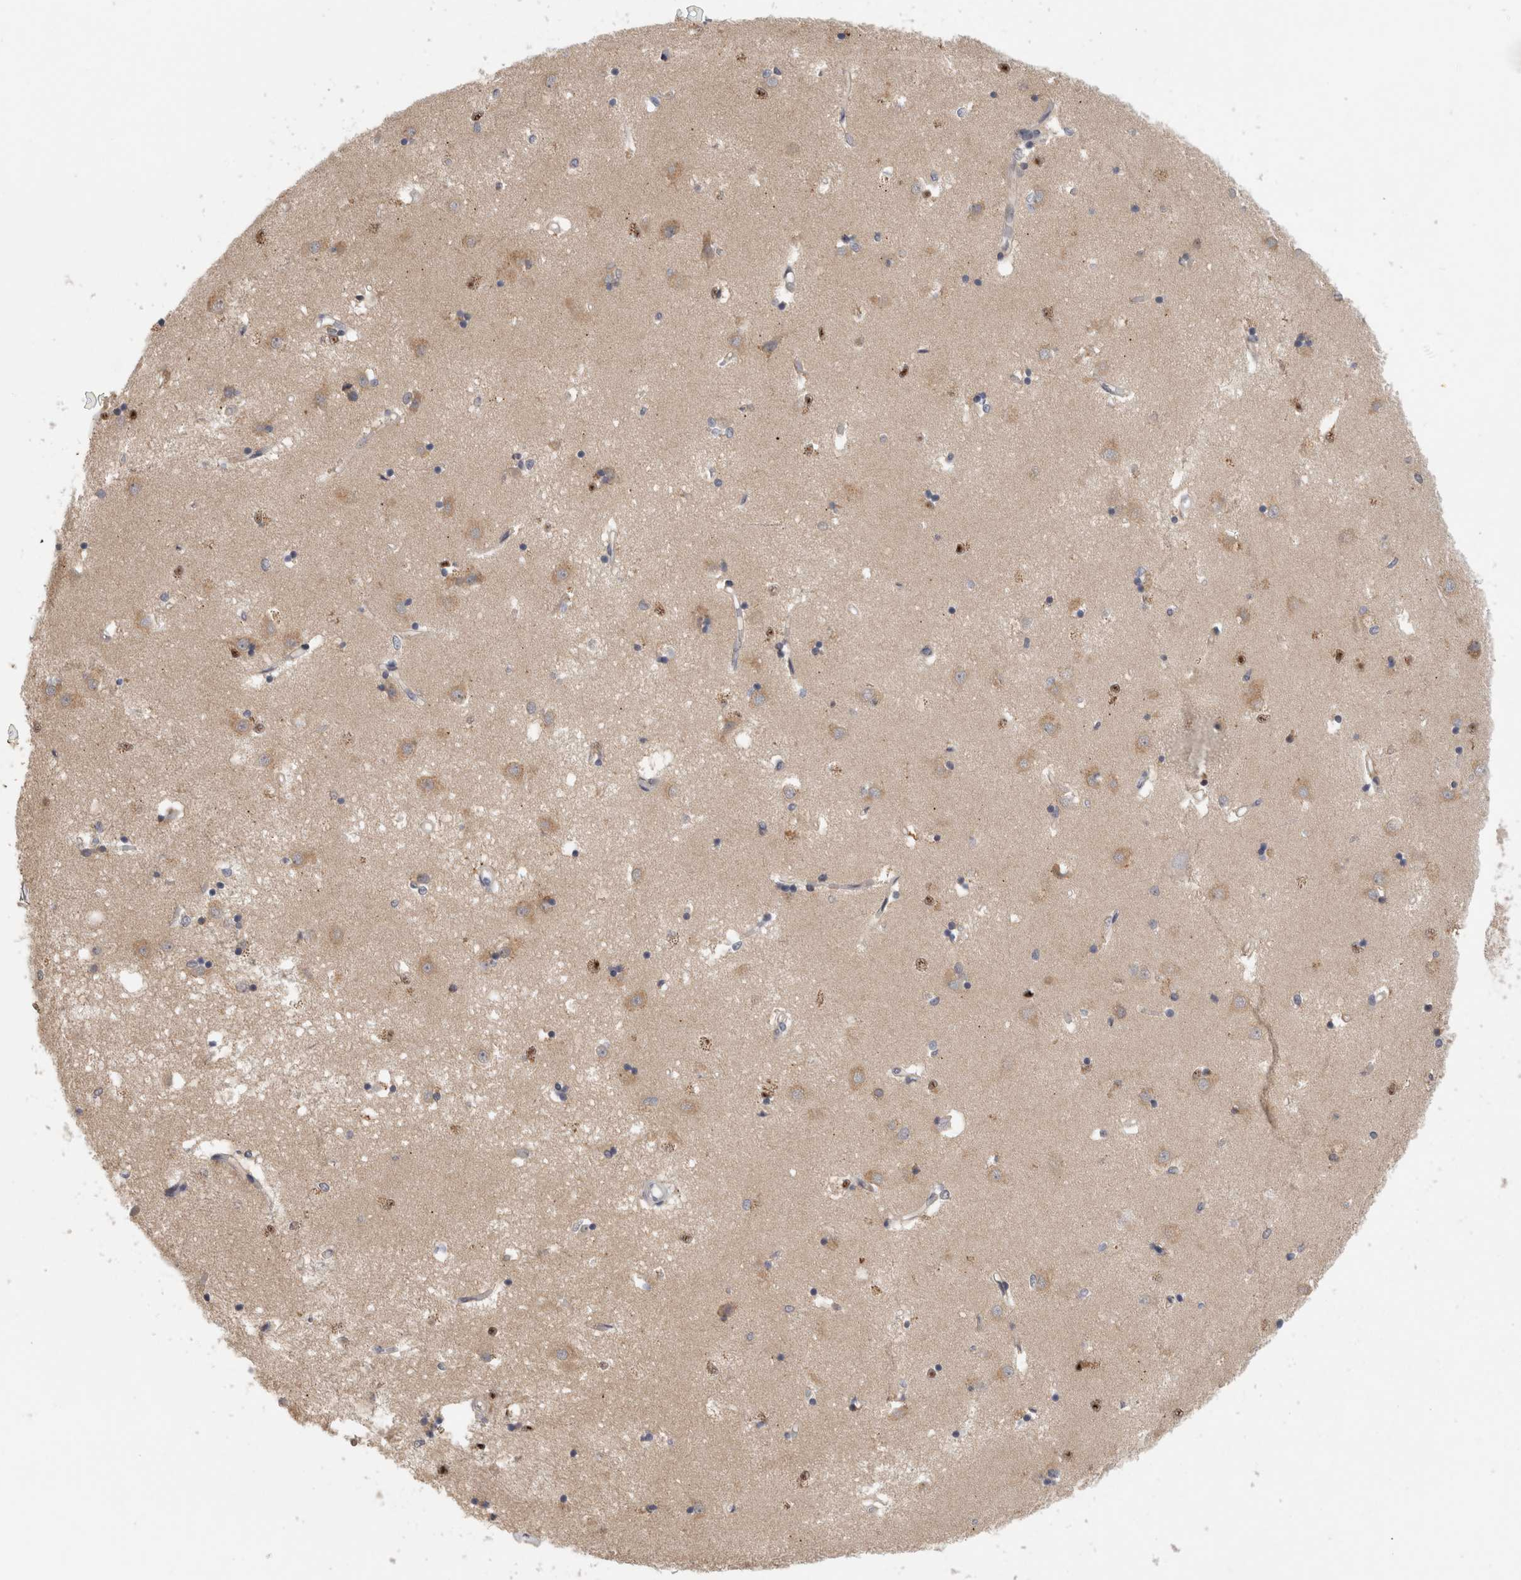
{"staining": {"intensity": "moderate", "quantity": "<25%", "location": "cytoplasmic/membranous,nuclear"}, "tissue": "caudate", "cell_type": "Glial cells", "image_type": "normal", "snomed": [{"axis": "morphology", "description": "Normal tissue, NOS"}, {"axis": "topography", "description": "Lateral ventricle wall"}], "caption": "Brown immunohistochemical staining in benign caudate shows moderate cytoplasmic/membranous,nuclear expression in approximately <25% of glial cells. (Stains: DAB in brown, nuclei in blue, Microscopy: brightfield microscopy at high magnification).", "gene": "PIGP", "patient": {"sex": "male", "age": 45}}